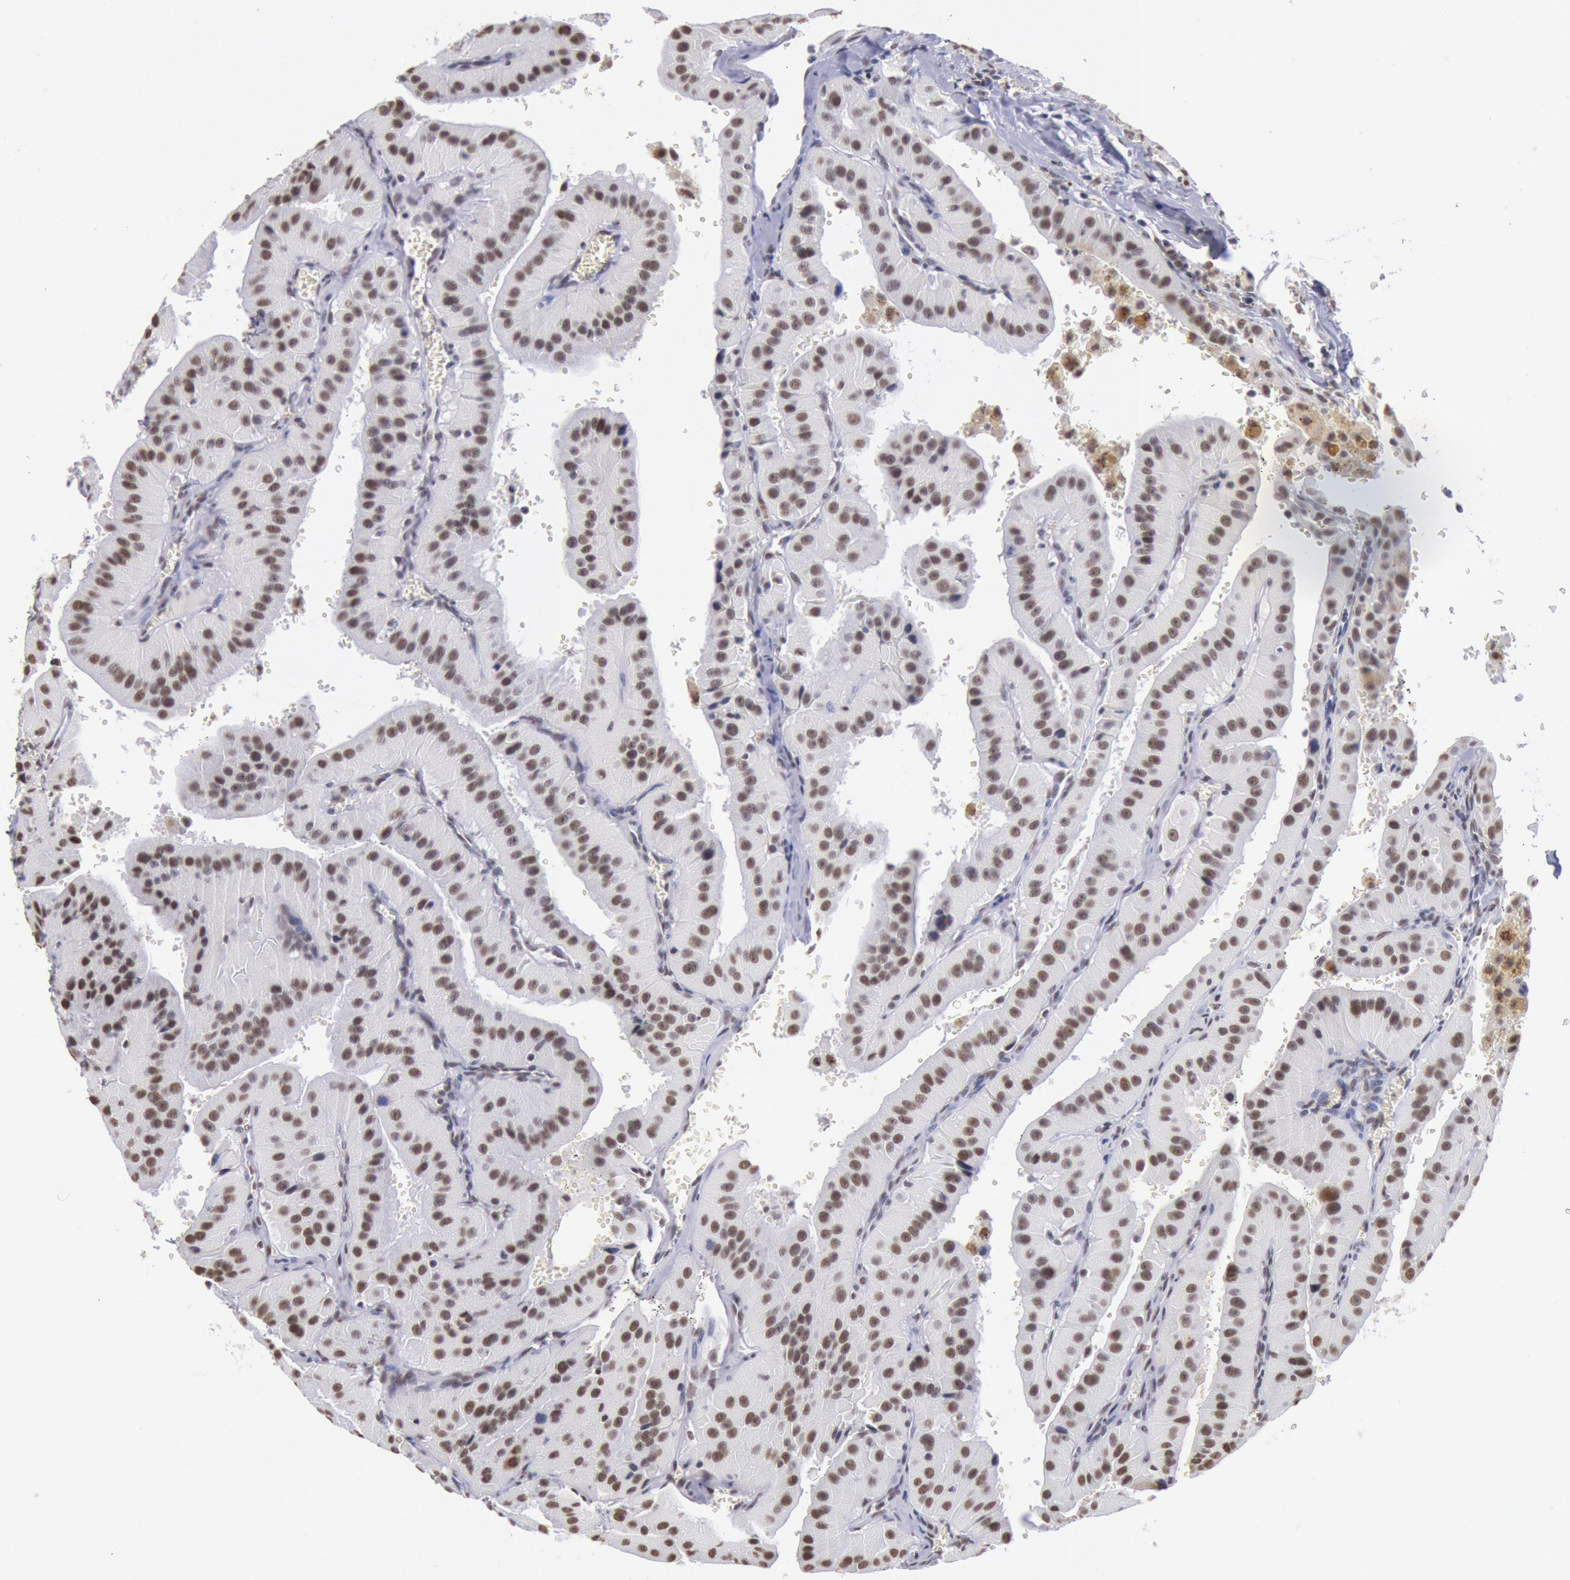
{"staining": {"intensity": "moderate", "quantity": ">75%", "location": "nuclear"}, "tissue": "thyroid cancer", "cell_type": "Tumor cells", "image_type": "cancer", "snomed": [{"axis": "morphology", "description": "Carcinoma, NOS"}, {"axis": "topography", "description": "Thyroid gland"}], "caption": "Immunohistochemistry (IHC) micrograph of human thyroid cancer stained for a protein (brown), which displays medium levels of moderate nuclear positivity in about >75% of tumor cells.", "gene": "SNRPD3", "patient": {"sex": "male", "age": 76}}